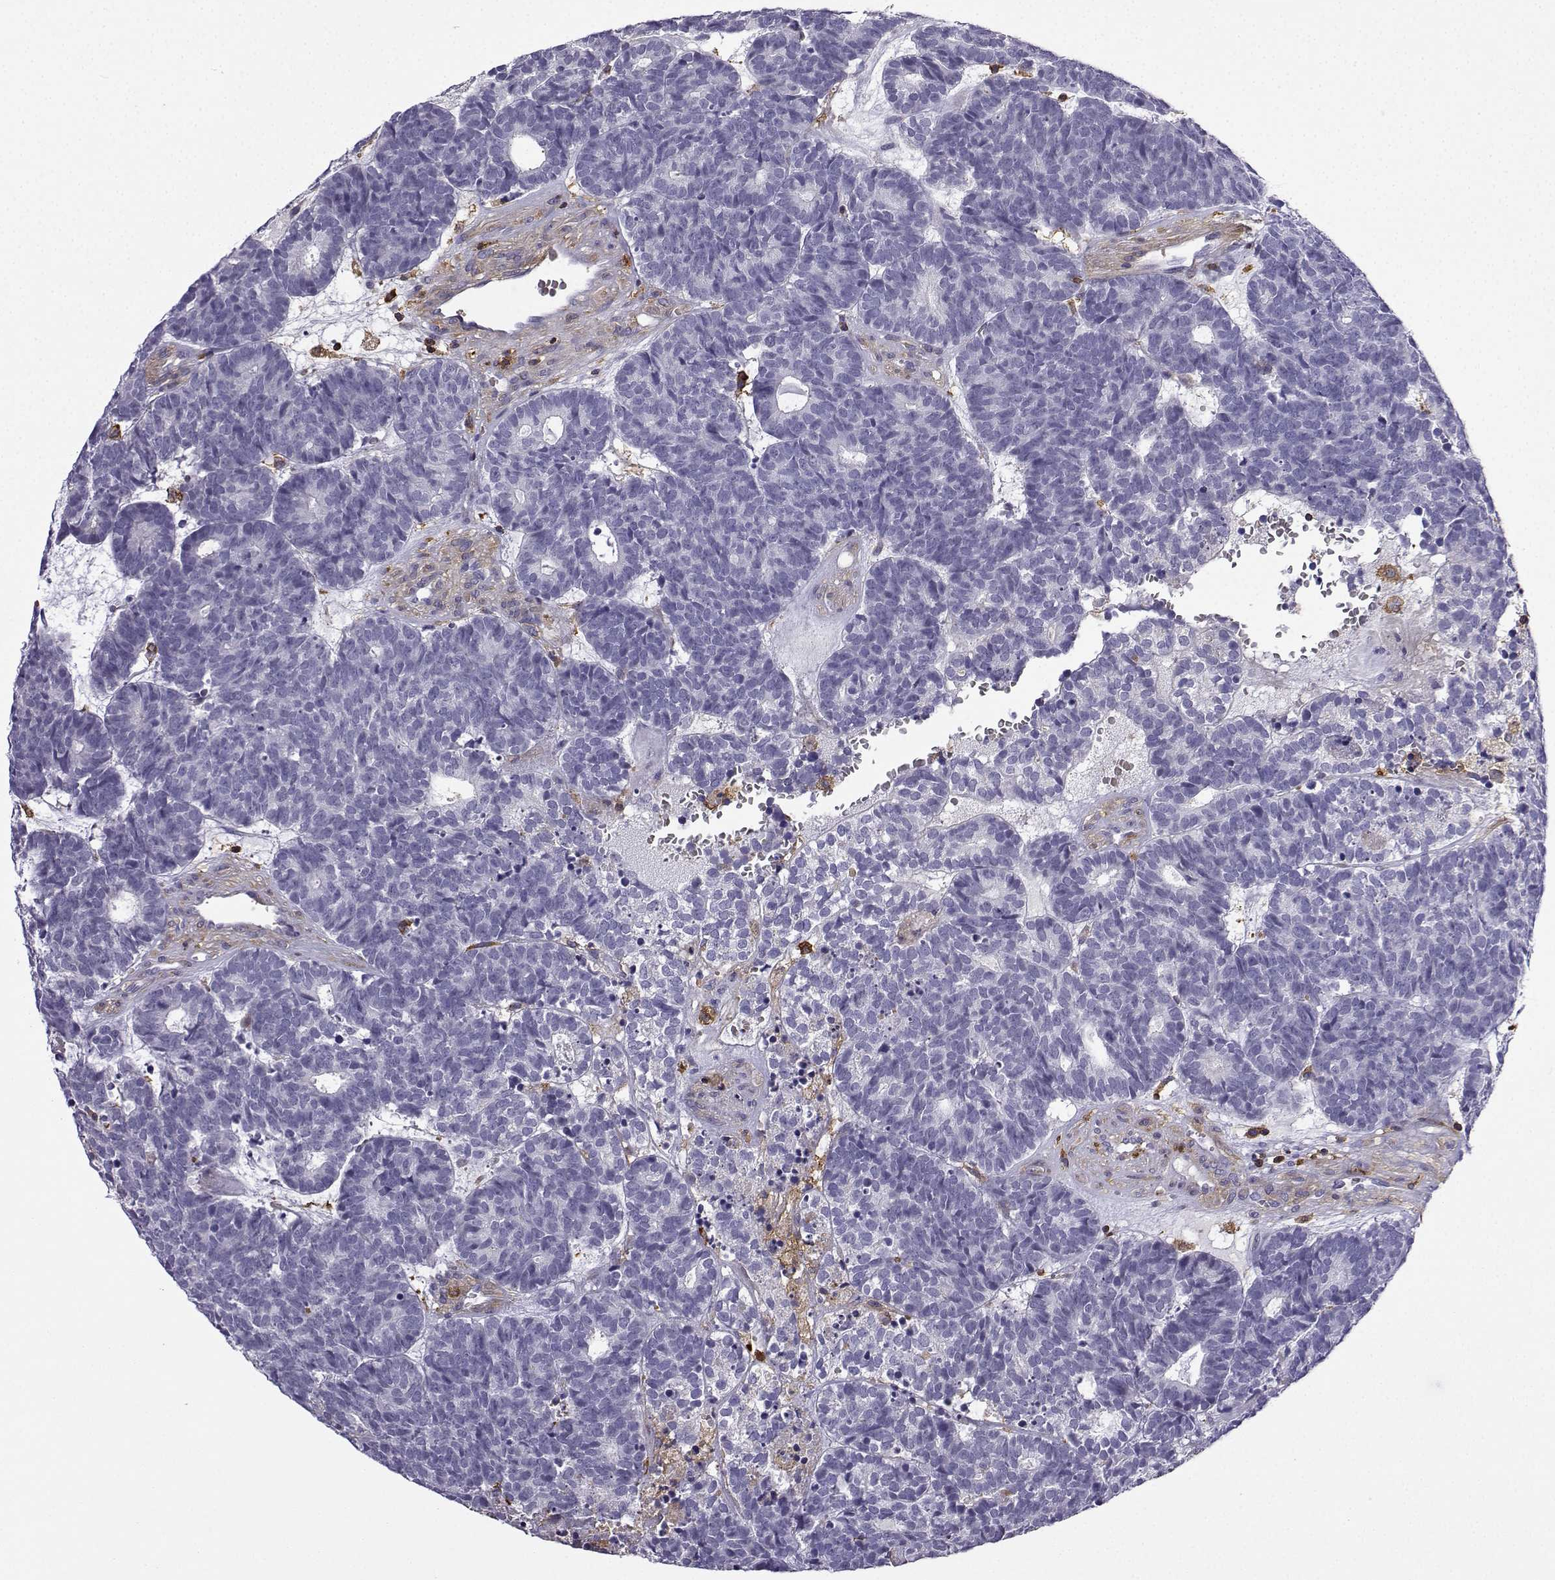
{"staining": {"intensity": "negative", "quantity": "none", "location": "none"}, "tissue": "head and neck cancer", "cell_type": "Tumor cells", "image_type": "cancer", "snomed": [{"axis": "morphology", "description": "Adenocarcinoma, NOS"}, {"axis": "topography", "description": "Head-Neck"}], "caption": "IHC micrograph of neoplastic tissue: head and neck cancer stained with DAB displays no significant protein expression in tumor cells.", "gene": "DOCK10", "patient": {"sex": "female", "age": 81}}